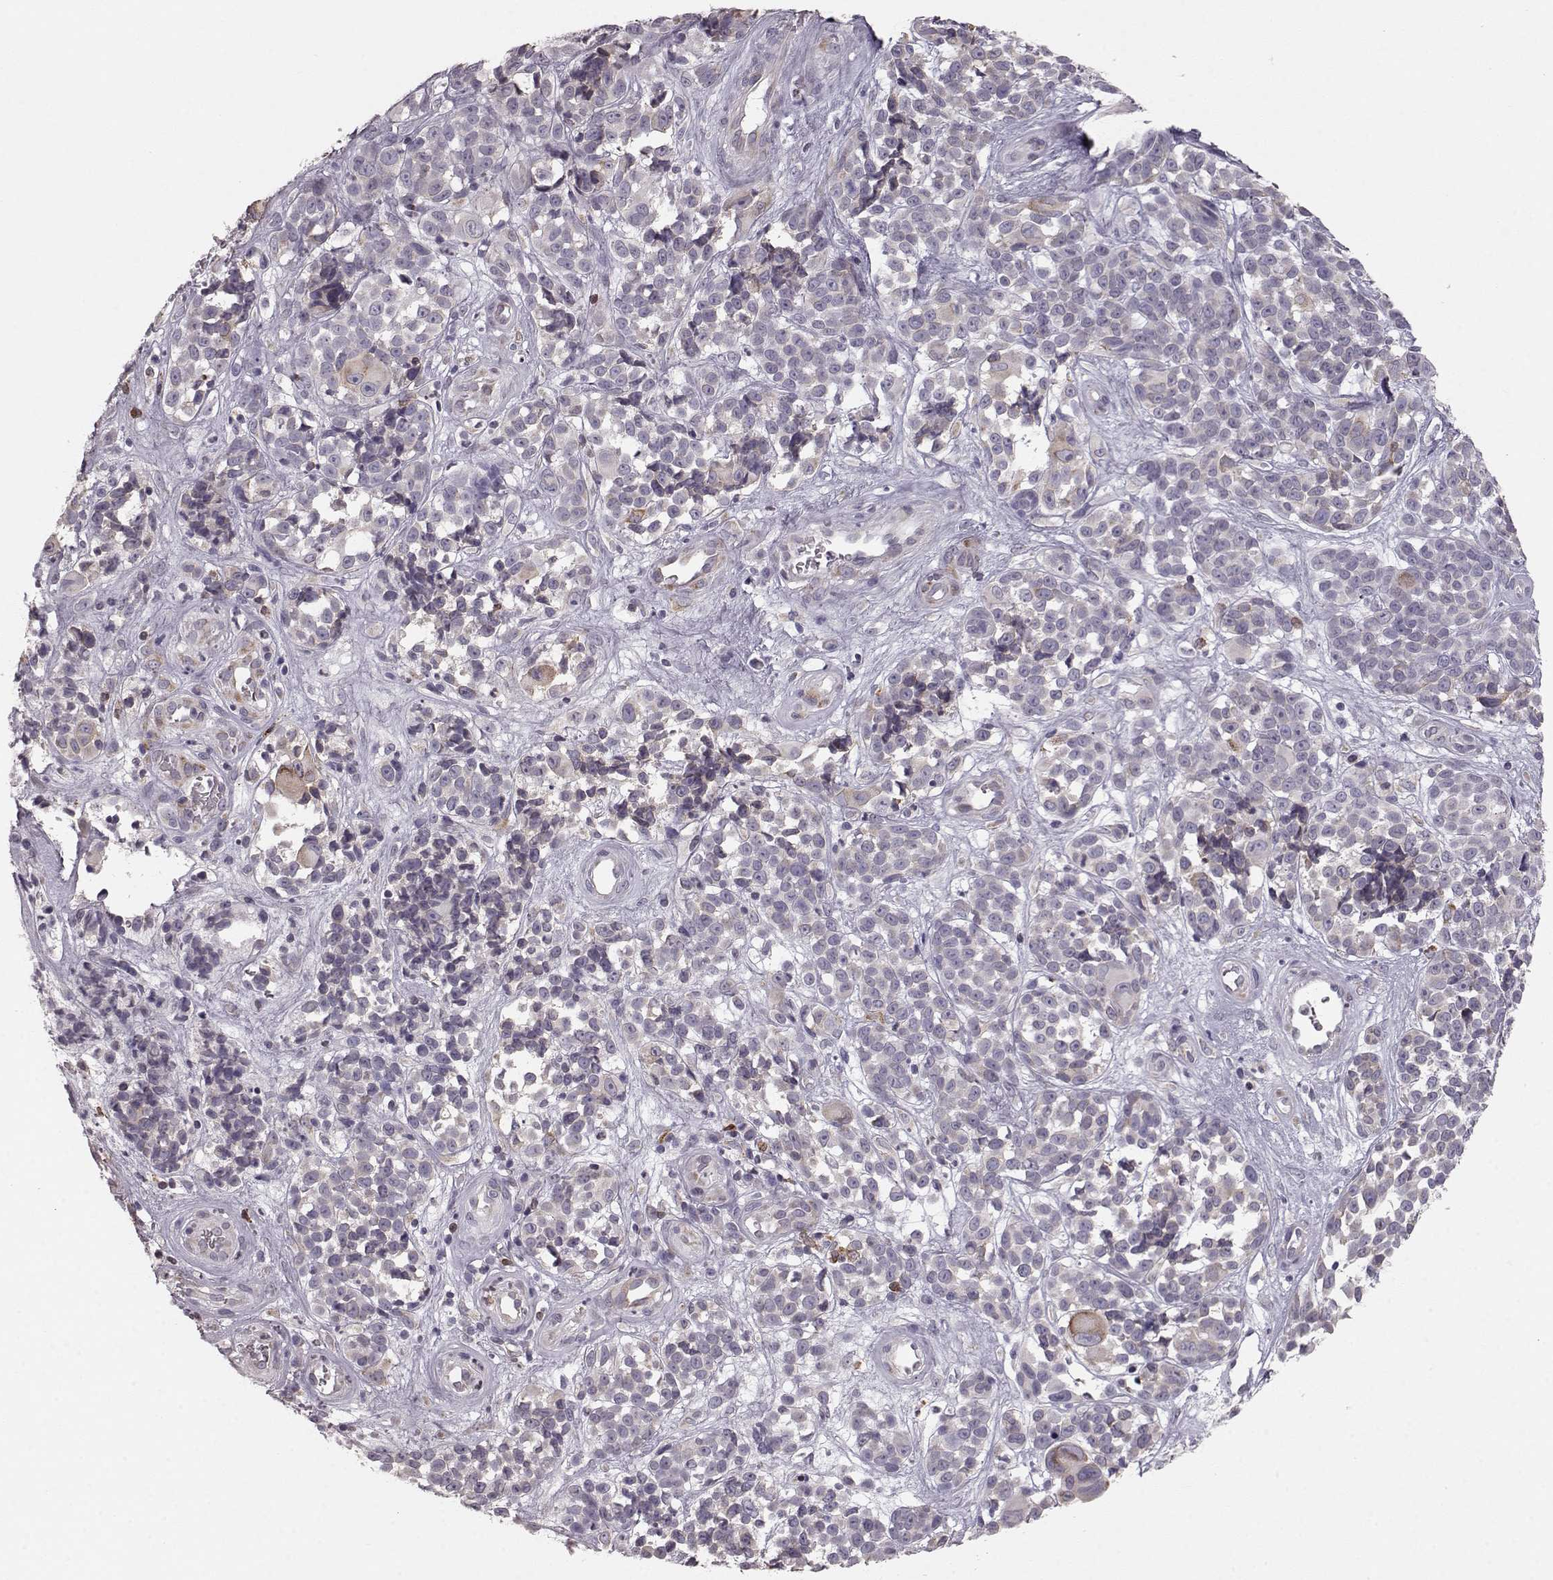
{"staining": {"intensity": "moderate", "quantity": "<25%", "location": "cytoplasmic/membranous"}, "tissue": "melanoma", "cell_type": "Tumor cells", "image_type": "cancer", "snomed": [{"axis": "morphology", "description": "Malignant melanoma, NOS"}, {"axis": "topography", "description": "Skin"}], "caption": "Malignant melanoma stained for a protein (brown) demonstrates moderate cytoplasmic/membranous positive positivity in approximately <25% of tumor cells.", "gene": "ELOVL5", "patient": {"sex": "female", "age": 88}}